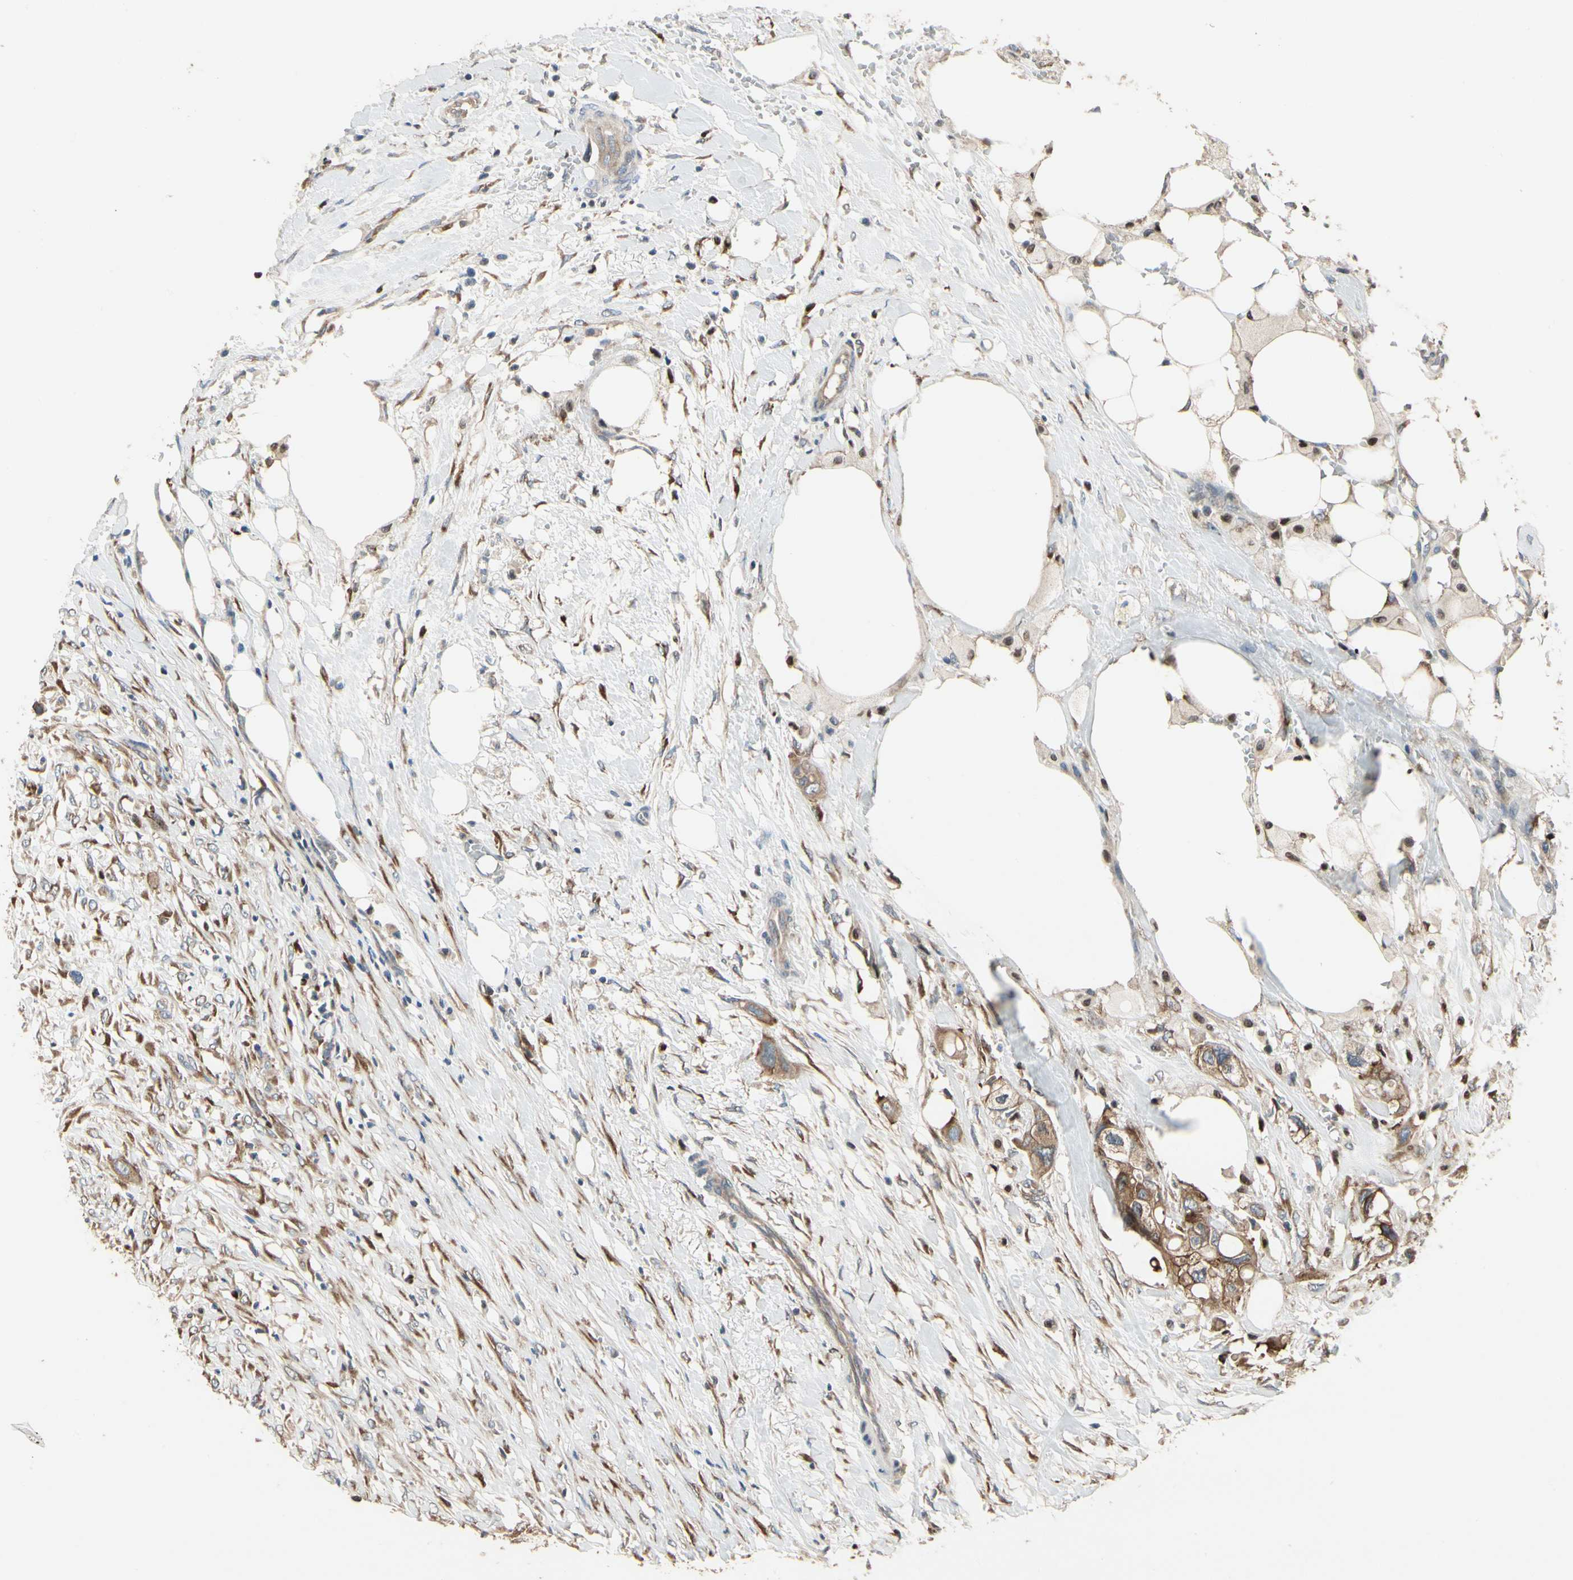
{"staining": {"intensity": "moderate", "quantity": ">75%", "location": "cytoplasmic/membranous"}, "tissue": "colorectal cancer", "cell_type": "Tumor cells", "image_type": "cancer", "snomed": [{"axis": "morphology", "description": "Adenocarcinoma, NOS"}, {"axis": "topography", "description": "Colon"}], "caption": "Colorectal cancer tissue demonstrates moderate cytoplasmic/membranous positivity in approximately >75% of tumor cells, visualized by immunohistochemistry. The staining is performed using DAB brown chromogen to label protein expression. The nuclei are counter-stained blue using hematoxylin.", "gene": "CGREF1", "patient": {"sex": "female", "age": 57}}